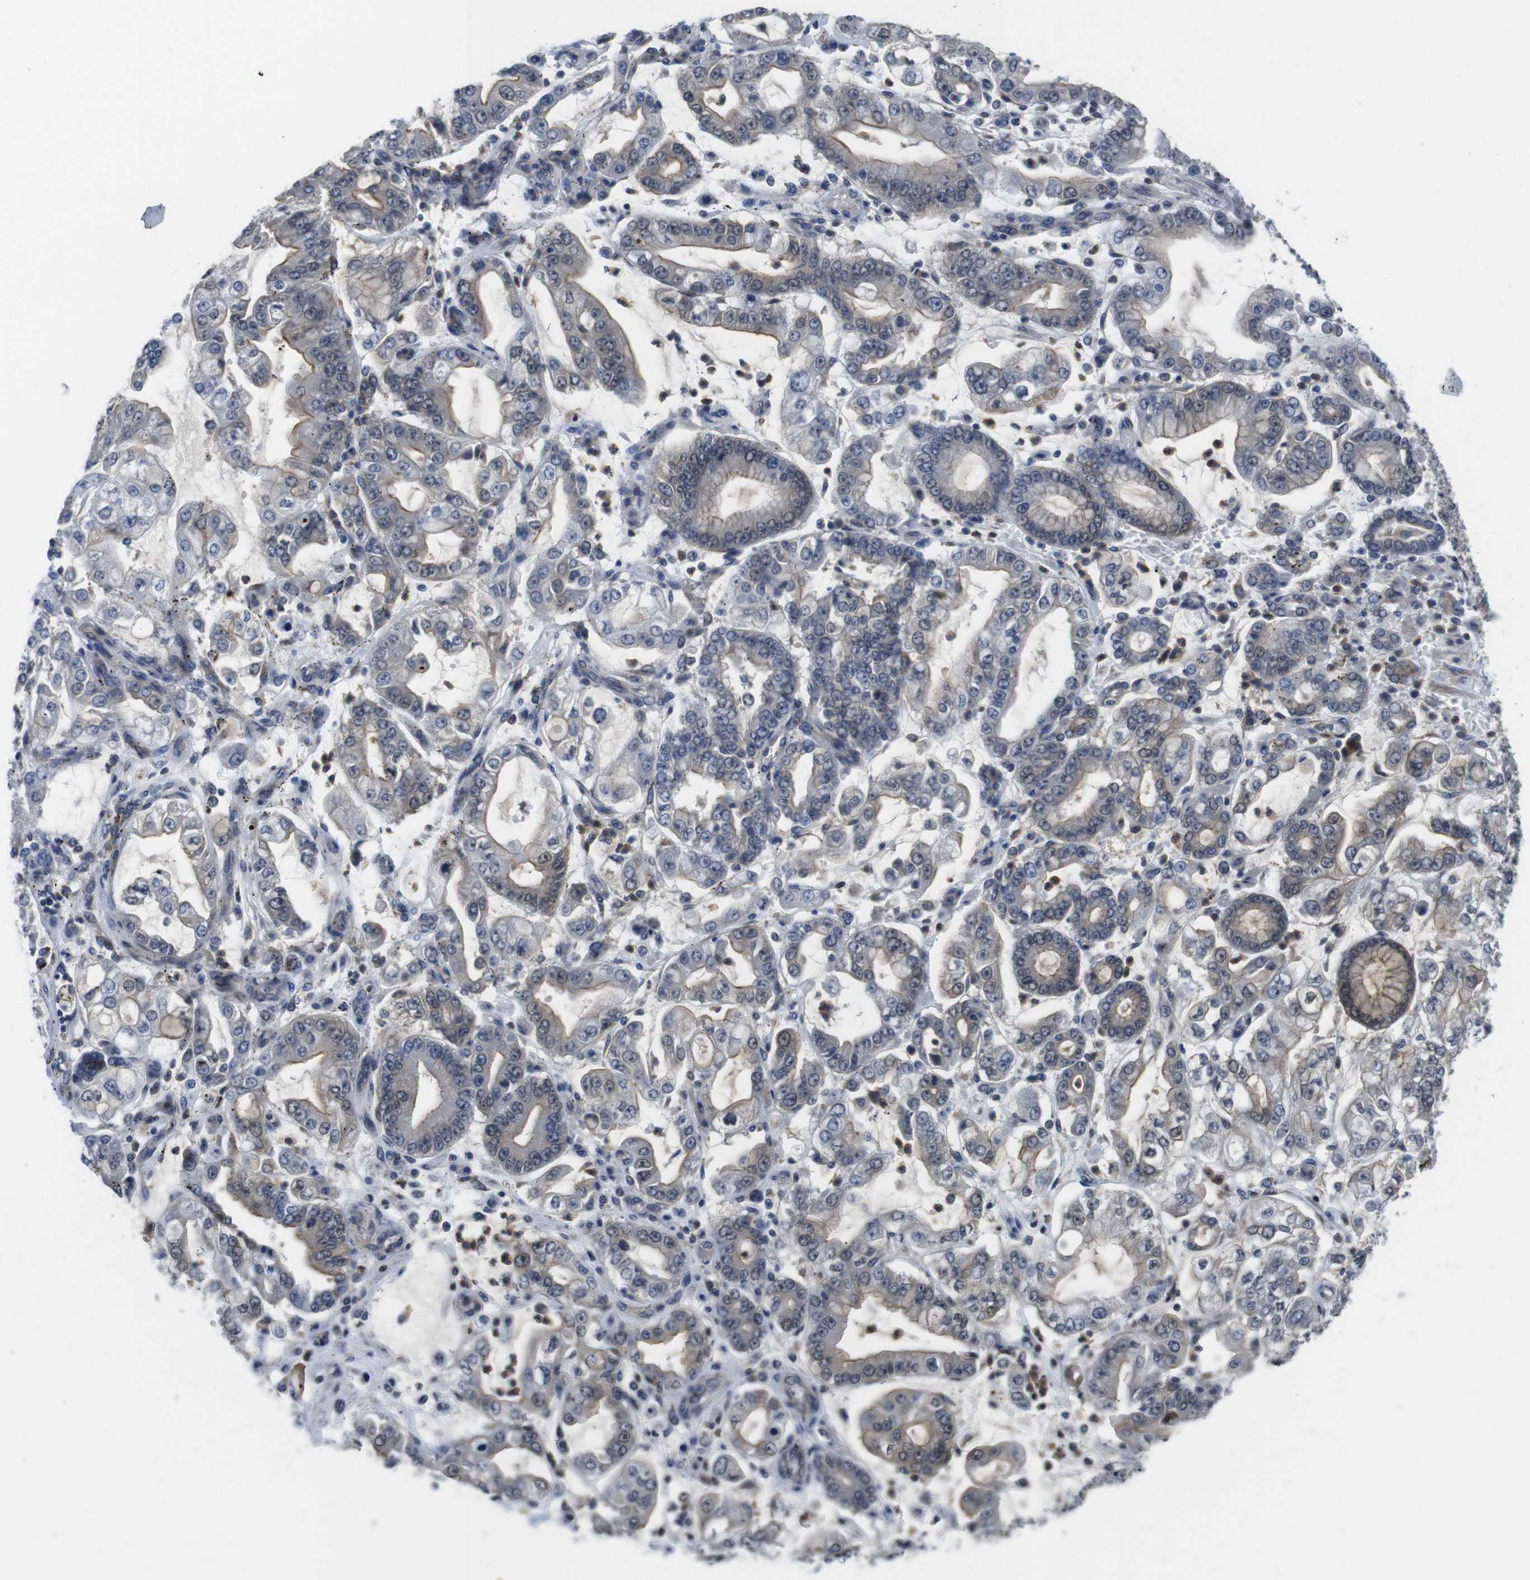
{"staining": {"intensity": "moderate", "quantity": "<25%", "location": "cytoplasmic/membranous"}, "tissue": "stomach cancer", "cell_type": "Tumor cells", "image_type": "cancer", "snomed": [{"axis": "morphology", "description": "Adenocarcinoma, NOS"}, {"axis": "topography", "description": "Stomach"}], "caption": "Protein staining of stomach cancer tissue exhibits moderate cytoplasmic/membranous expression in approximately <25% of tumor cells.", "gene": "FADD", "patient": {"sex": "male", "age": 76}}